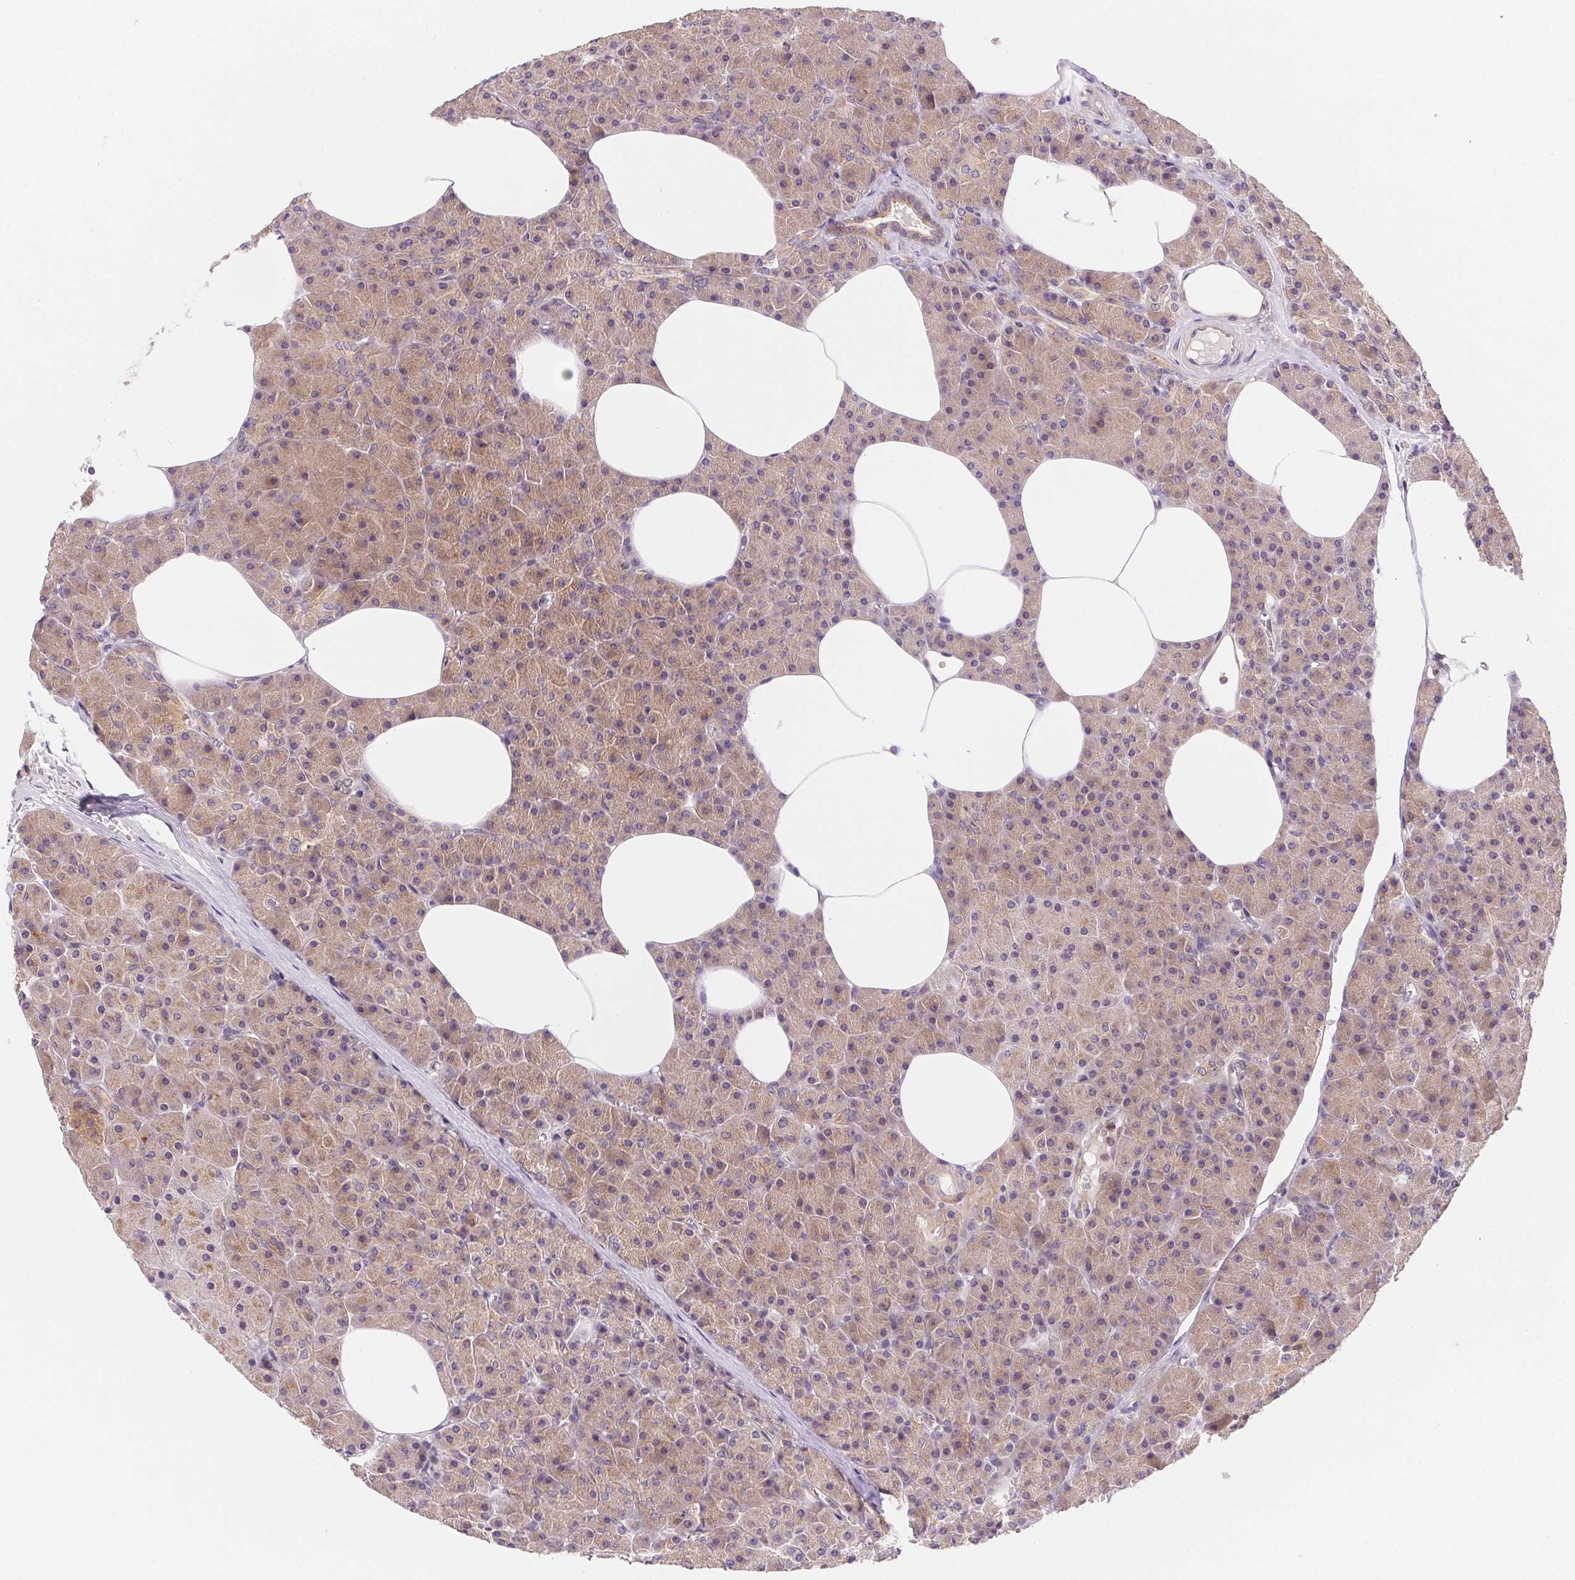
{"staining": {"intensity": "moderate", "quantity": "25%-75%", "location": "cytoplasmic/membranous"}, "tissue": "pancreas", "cell_type": "Exocrine glandular cells", "image_type": "normal", "snomed": [{"axis": "morphology", "description": "Normal tissue, NOS"}, {"axis": "topography", "description": "Pancreas"}], "caption": "Moderate cytoplasmic/membranous protein staining is appreciated in about 25%-75% of exocrine glandular cells in pancreas. Using DAB (3,3'-diaminobenzidine) (brown) and hematoxylin (blue) stains, captured at high magnification using brightfield microscopy.", "gene": "PRKAA1", "patient": {"sex": "female", "age": 45}}